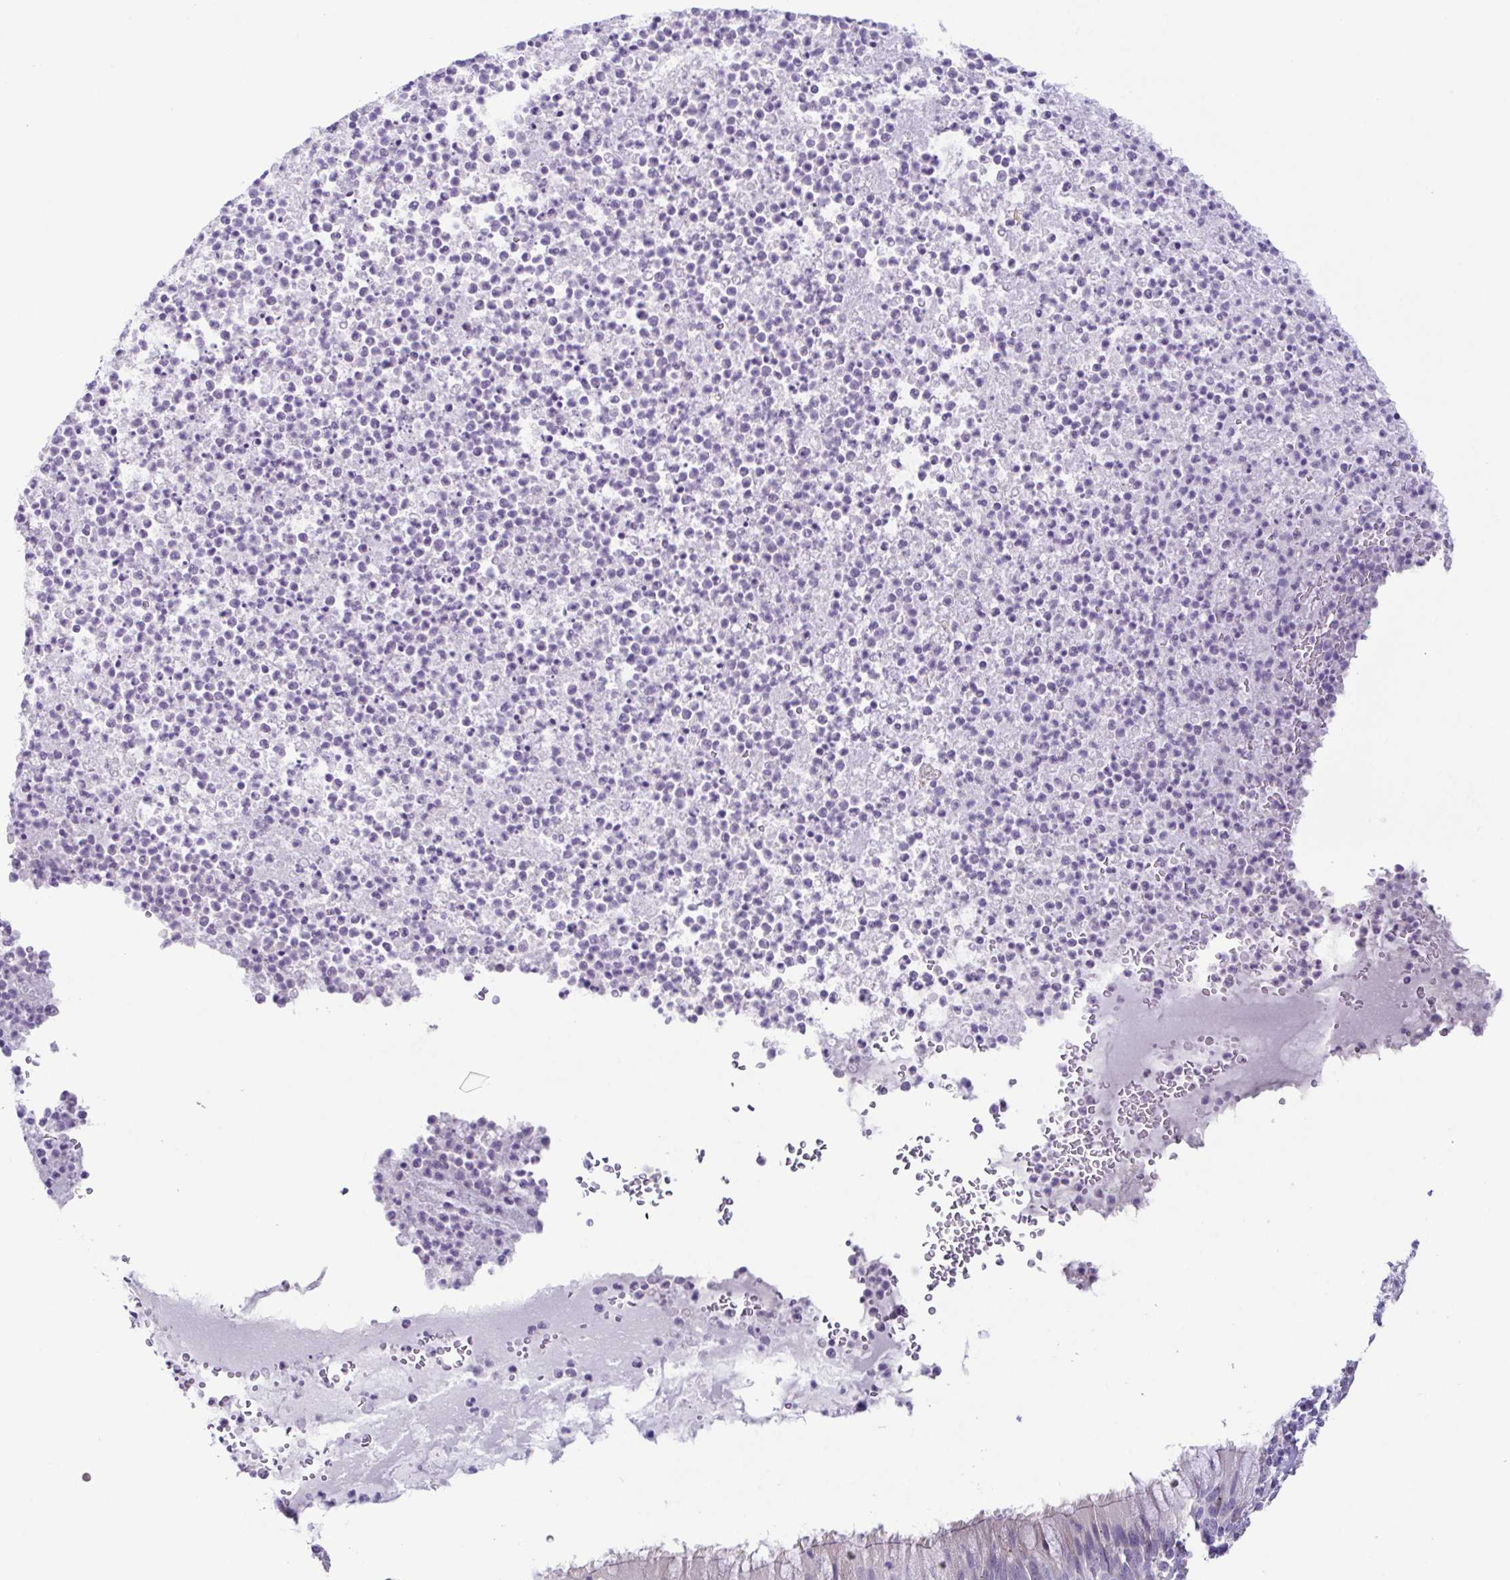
{"staining": {"intensity": "negative", "quantity": "none", "location": "none"}, "tissue": "bronchus", "cell_type": "Respiratory epithelial cells", "image_type": "normal", "snomed": [{"axis": "morphology", "description": "Normal tissue, NOS"}, {"axis": "topography", "description": "Cartilage tissue"}, {"axis": "topography", "description": "Bronchus"}], "caption": "Human bronchus stained for a protein using immunohistochemistry (IHC) displays no positivity in respiratory epithelial cells.", "gene": "TERT", "patient": {"sex": "male", "age": 56}}